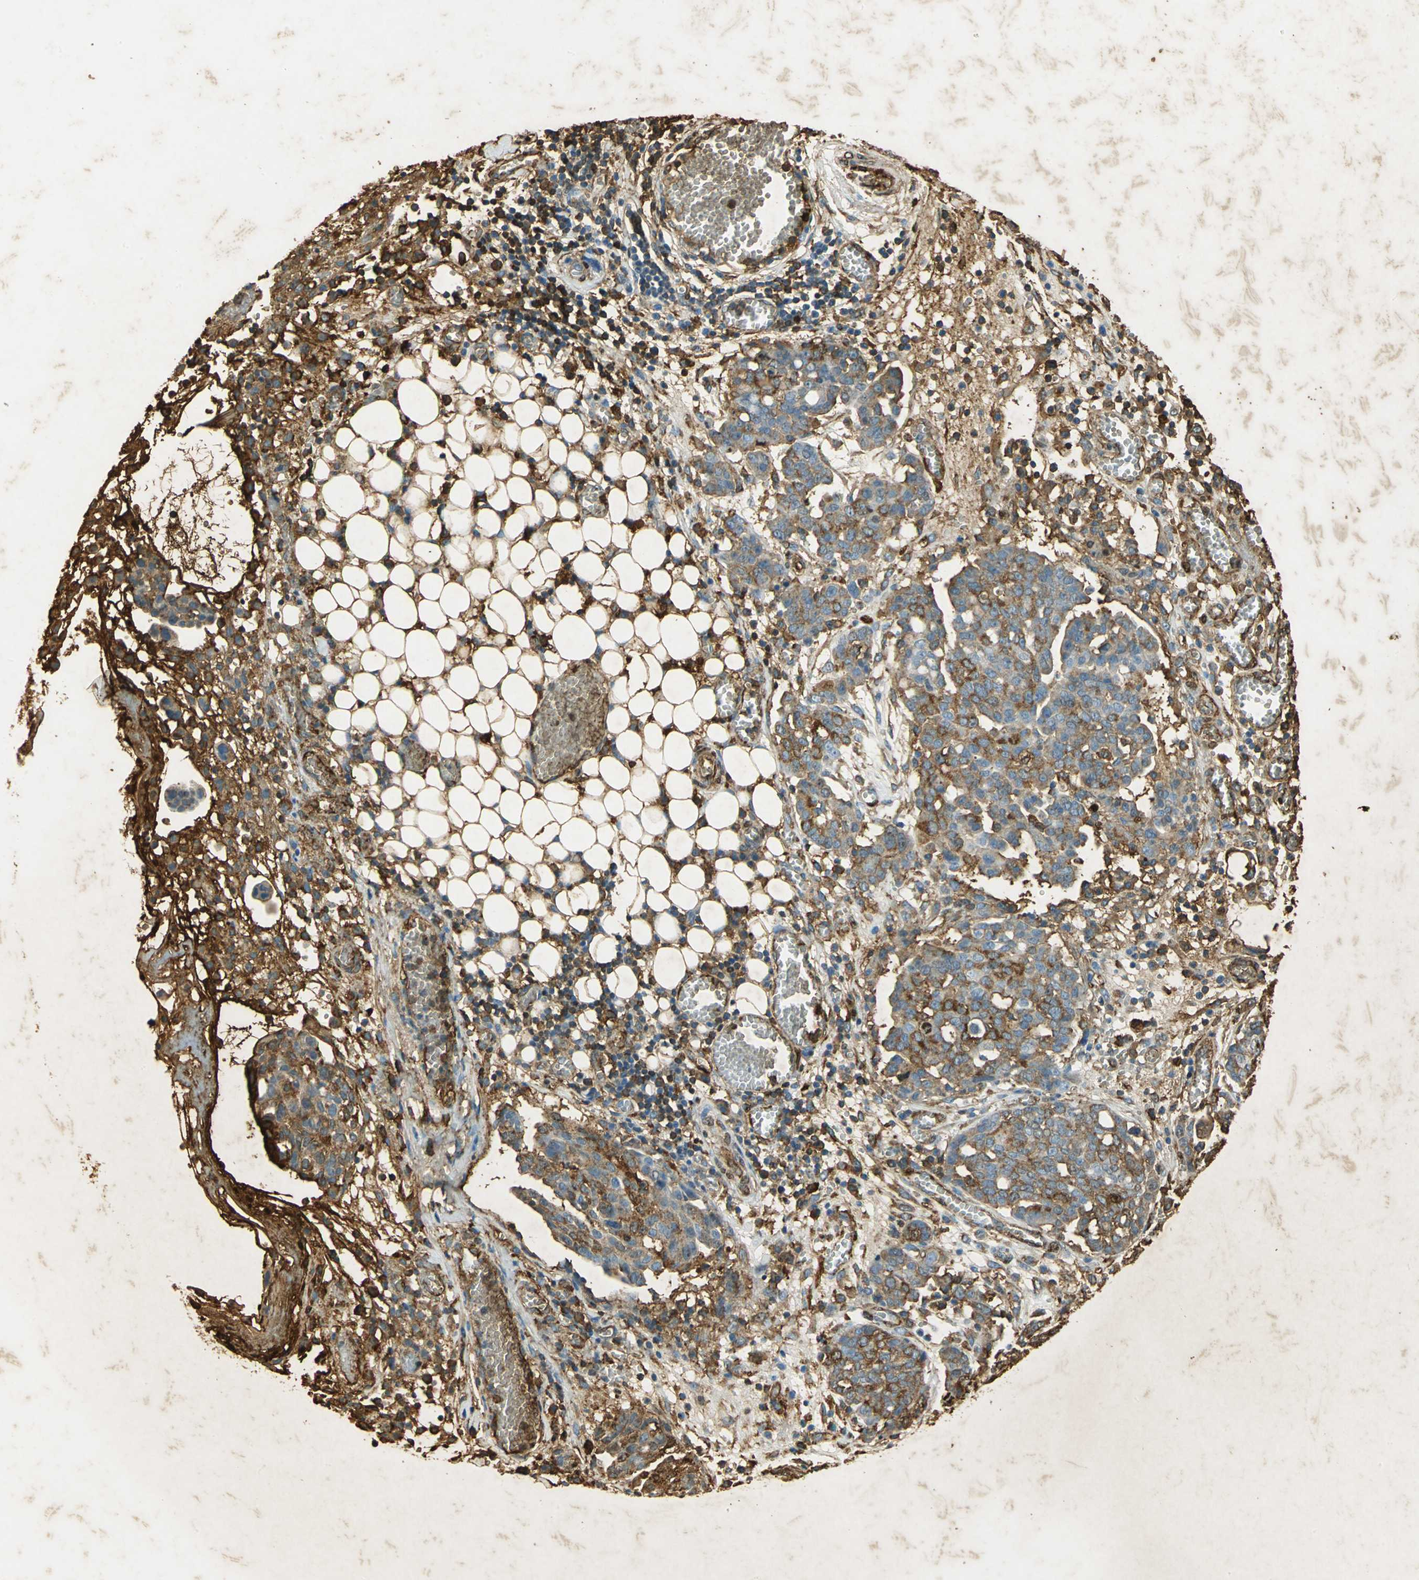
{"staining": {"intensity": "moderate", "quantity": ">75%", "location": "cytoplasmic/membranous"}, "tissue": "ovarian cancer", "cell_type": "Tumor cells", "image_type": "cancer", "snomed": [{"axis": "morphology", "description": "Cystadenocarcinoma, serous, NOS"}, {"axis": "topography", "description": "Soft tissue"}, {"axis": "topography", "description": "Ovary"}], "caption": "Ovarian cancer stained for a protein (brown) displays moderate cytoplasmic/membranous positive positivity in about >75% of tumor cells.", "gene": "ANXA4", "patient": {"sex": "female", "age": 57}}